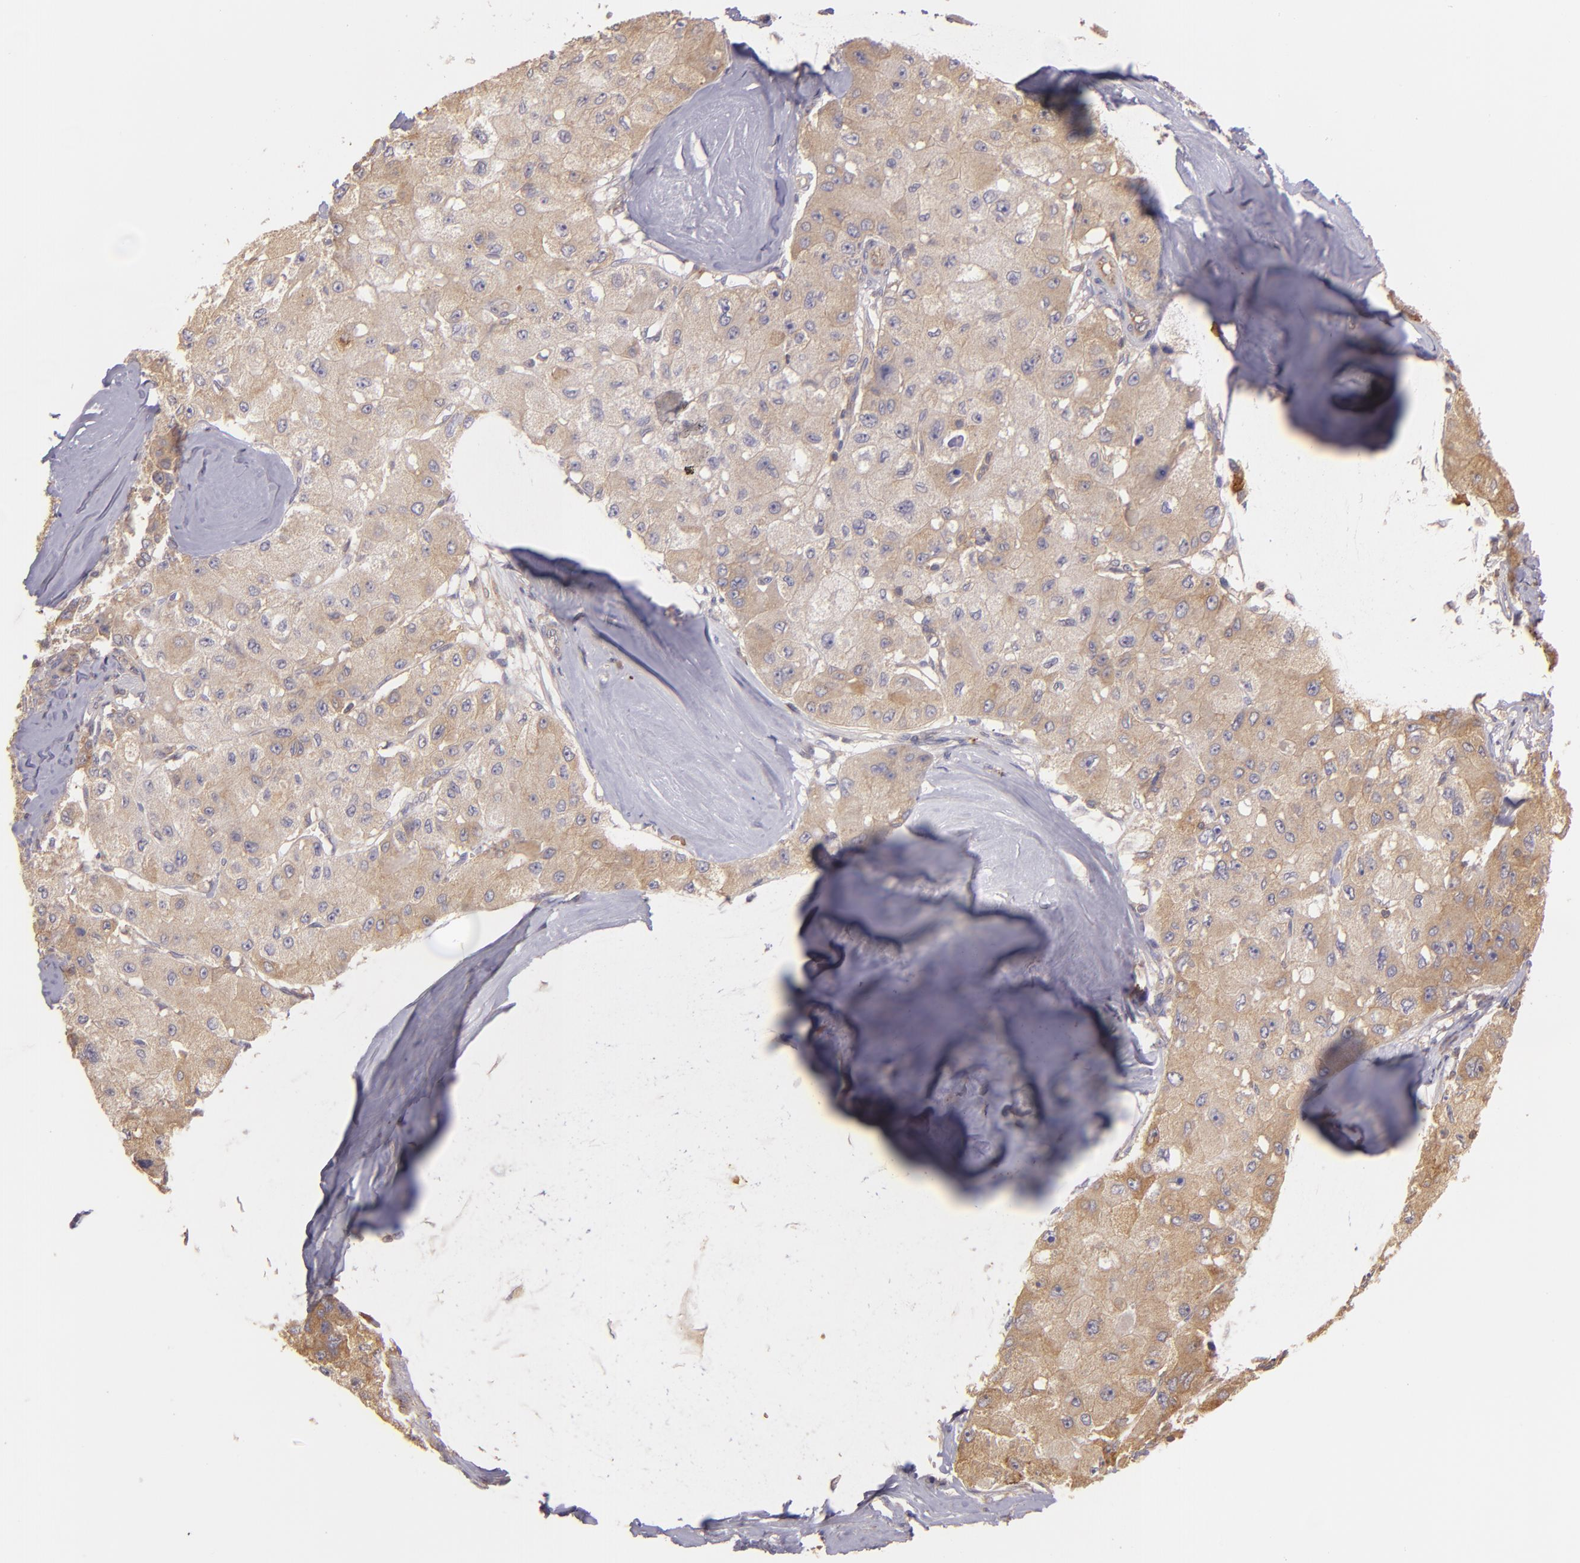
{"staining": {"intensity": "moderate", "quantity": ">75%", "location": "cytoplasmic/membranous"}, "tissue": "liver cancer", "cell_type": "Tumor cells", "image_type": "cancer", "snomed": [{"axis": "morphology", "description": "Carcinoma, Hepatocellular, NOS"}, {"axis": "topography", "description": "Liver"}], "caption": "Liver hepatocellular carcinoma stained with DAB (3,3'-diaminobenzidine) IHC reveals medium levels of moderate cytoplasmic/membranous expression in approximately >75% of tumor cells.", "gene": "ECE1", "patient": {"sex": "male", "age": 80}}